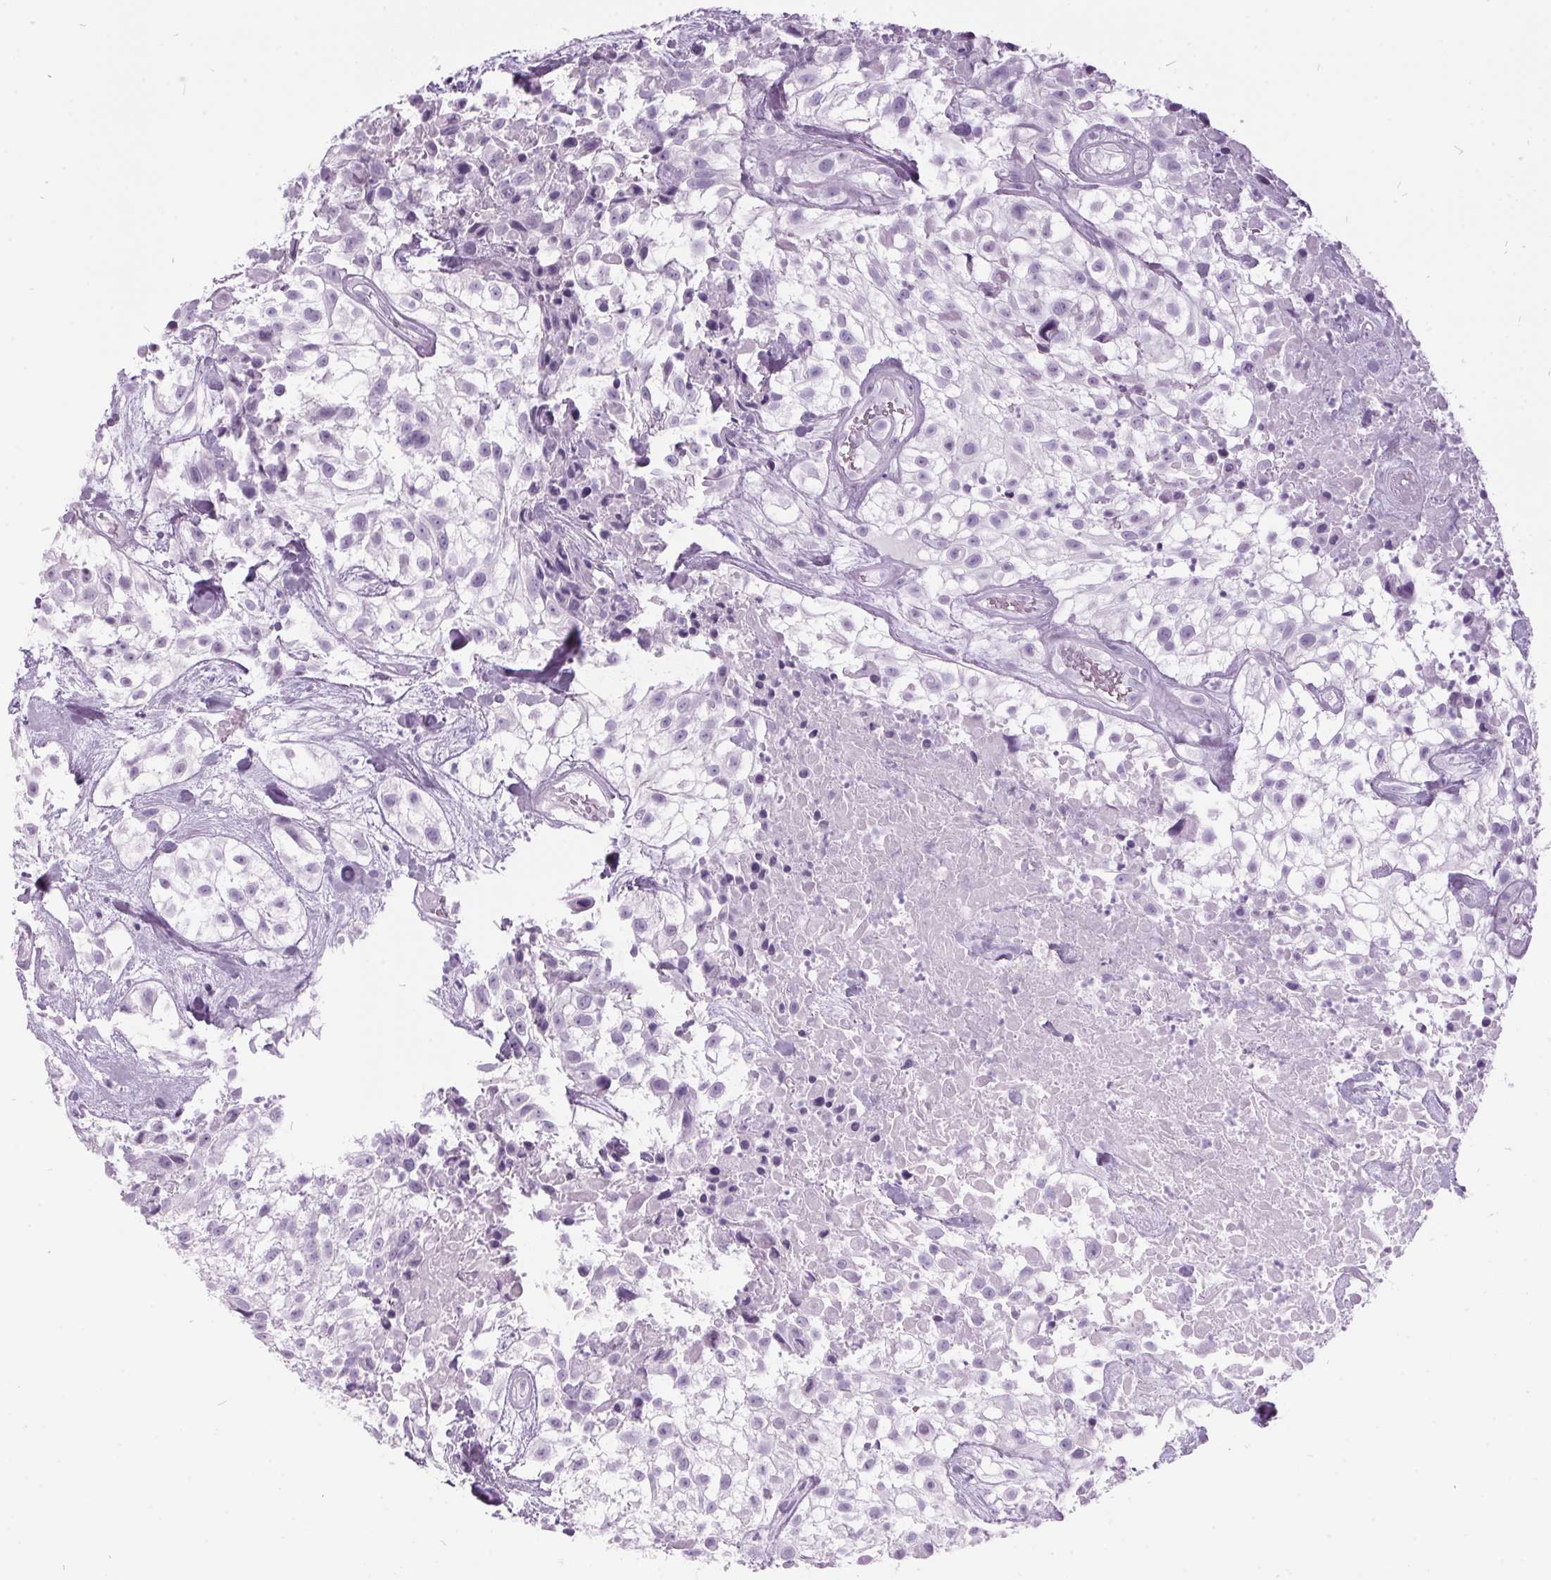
{"staining": {"intensity": "negative", "quantity": "none", "location": "none"}, "tissue": "urothelial cancer", "cell_type": "Tumor cells", "image_type": "cancer", "snomed": [{"axis": "morphology", "description": "Urothelial carcinoma, High grade"}, {"axis": "topography", "description": "Urinary bladder"}], "caption": "Immunohistochemical staining of urothelial cancer shows no significant staining in tumor cells.", "gene": "ODAD2", "patient": {"sex": "male", "age": 56}}